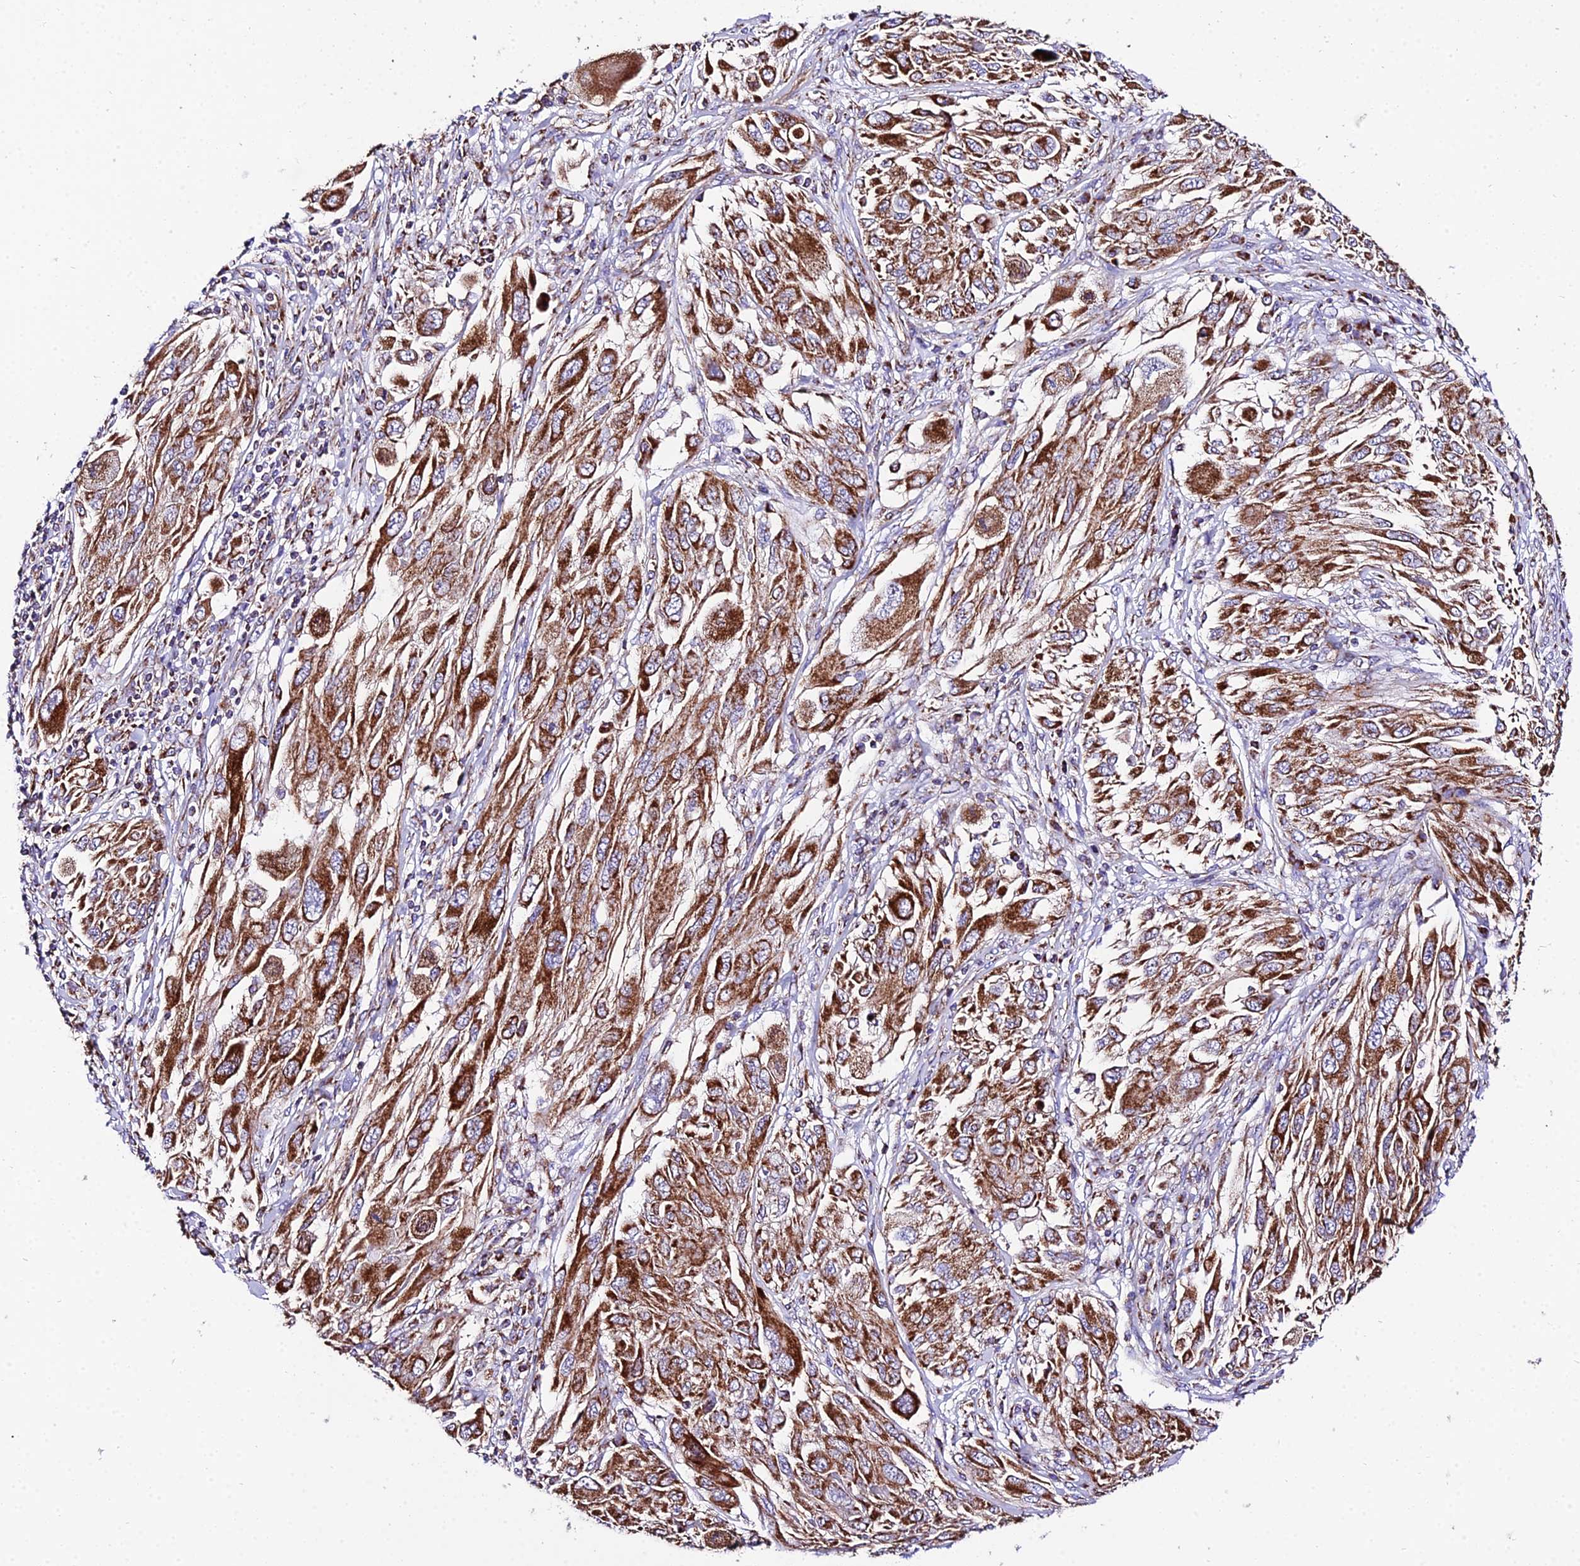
{"staining": {"intensity": "strong", "quantity": ">75%", "location": "cytoplasmic/membranous"}, "tissue": "melanoma", "cell_type": "Tumor cells", "image_type": "cancer", "snomed": [{"axis": "morphology", "description": "Malignant melanoma, NOS"}, {"axis": "topography", "description": "Skin"}], "caption": "The image demonstrates staining of malignant melanoma, revealing strong cytoplasmic/membranous protein staining (brown color) within tumor cells. The protein is stained brown, and the nuclei are stained in blue (DAB IHC with brightfield microscopy, high magnification).", "gene": "OCIAD1", "patient": {"sex": "female", "age": 91}}